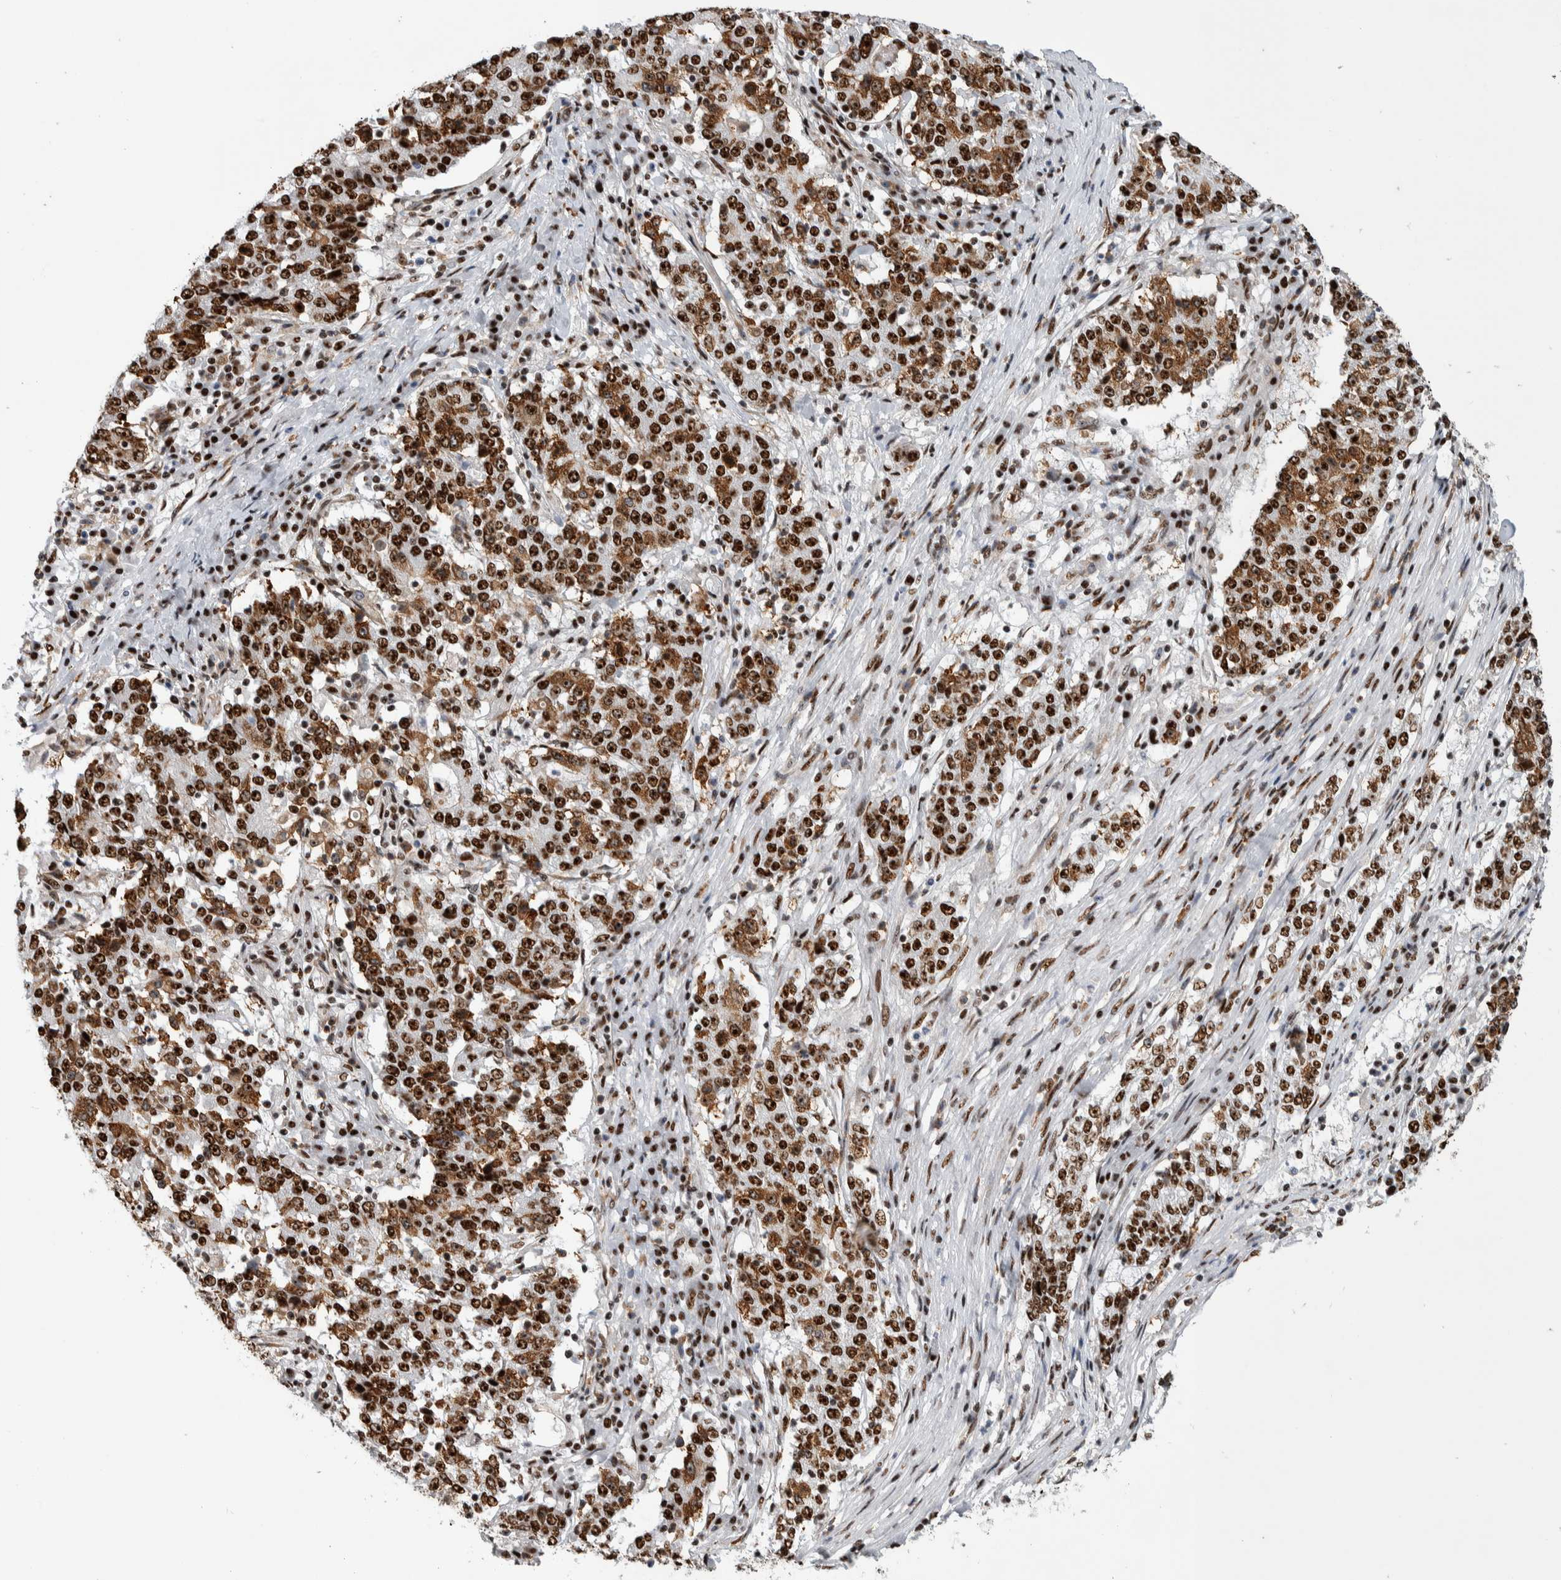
{"staining": {"intensity": "strong", "quantity": ">75%", "location": "cytoplasmic/membranous,nuclear"}, "tissue": "stomach cancer", "cell_type": "Tumor cells", "image_type": "cancer", "snomed": [{"axis": "morphology", "description": "Adenocarcinoma, NOS"}, {"axis": "topography", "description": "Stomach"}], "caption": "Adenocarcinoma (stomach) stained with immunohistochemistry (IHC) reveals strong cytoplasmic/membranous and nuclear staining in approximately >75% of tumor cells.", "gene": "NCL", "patient": {"sex": "male", "age": 59}}